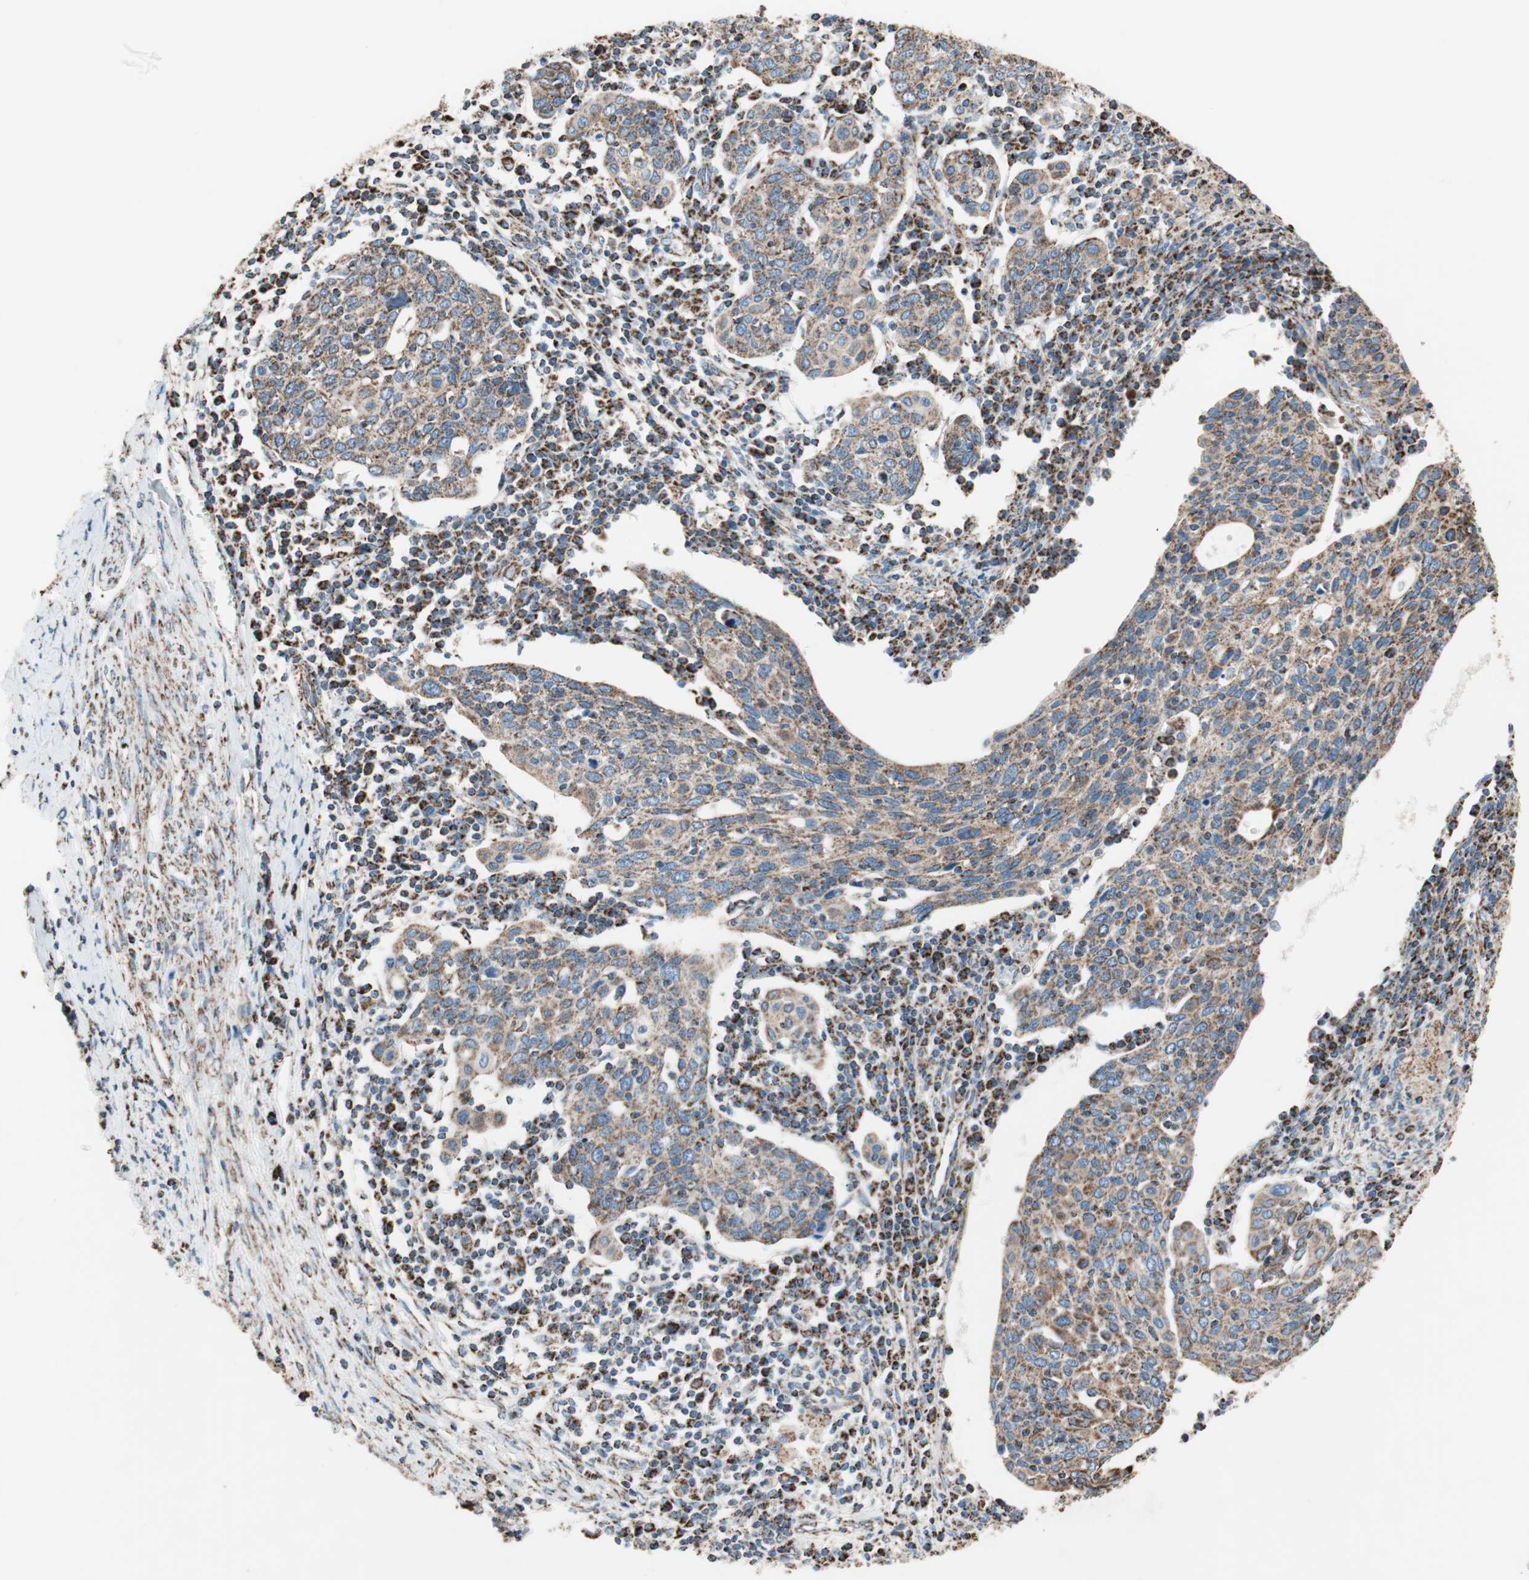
{"staining": {"intensity": "moderate", "quantity": ">75%", "location": "cytoplasmic/membranous"}, "tissue": "cervical cancer", "cell_type": "Tumor cells", "image_type": "cancer", "snomed": [{"axis": "morphology", "description": "Squamous cell carcinoma, NOS"}, {"axis": "topography", "description": "Cervix"}], "caption": "Cervical squamous cell carcinoma was stained to show a protein in brown. There is medium levels of moderate cytoplasmic/membranous staining in about >75% of tumor cells.", "gene": "PCSK4", "patient": {"sex": "female", "age": 40}}